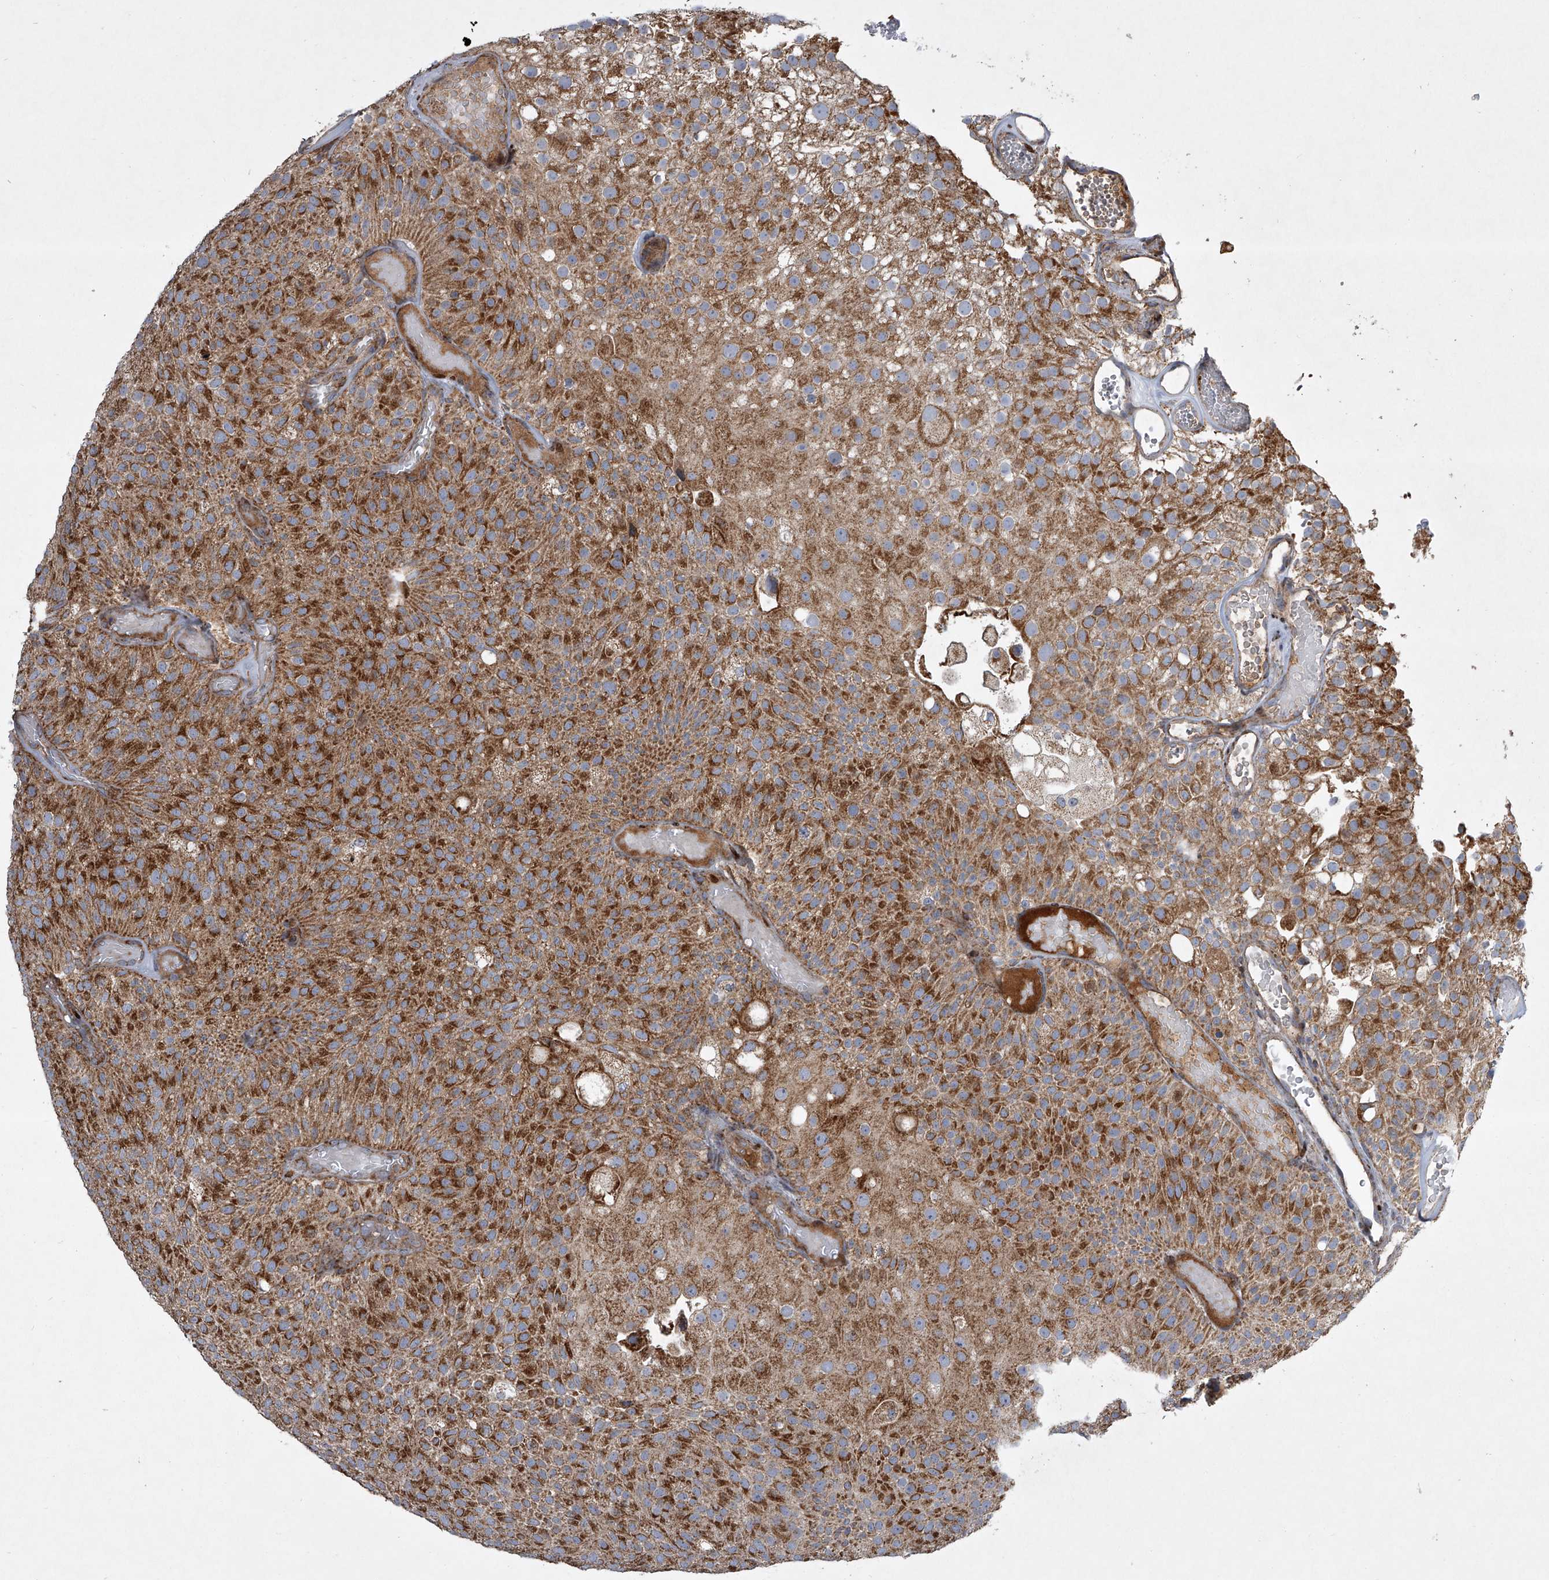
{"staining": {"intensity": "strong", "quantity": ">75%", "location": "cytoplasmic/membranous"}, "tissue": "urothelial cancer", "cell_type": "Tumor cells", "image_type": "cancer", "snomed": [{"axis": "morphology", "description": "Urothelial carcinoma, Low grade"}, {"axis": "topography", "description": "Urinary bladder"}], "caption": "Human low-grade urothelial carcinoma stained with a brown dye demonstrates strong cytoplasmic/membranous positive expression in about >75% of tumor cells.", "gene": "STRADA", "patient": {"sex": "male", "age": 78}}